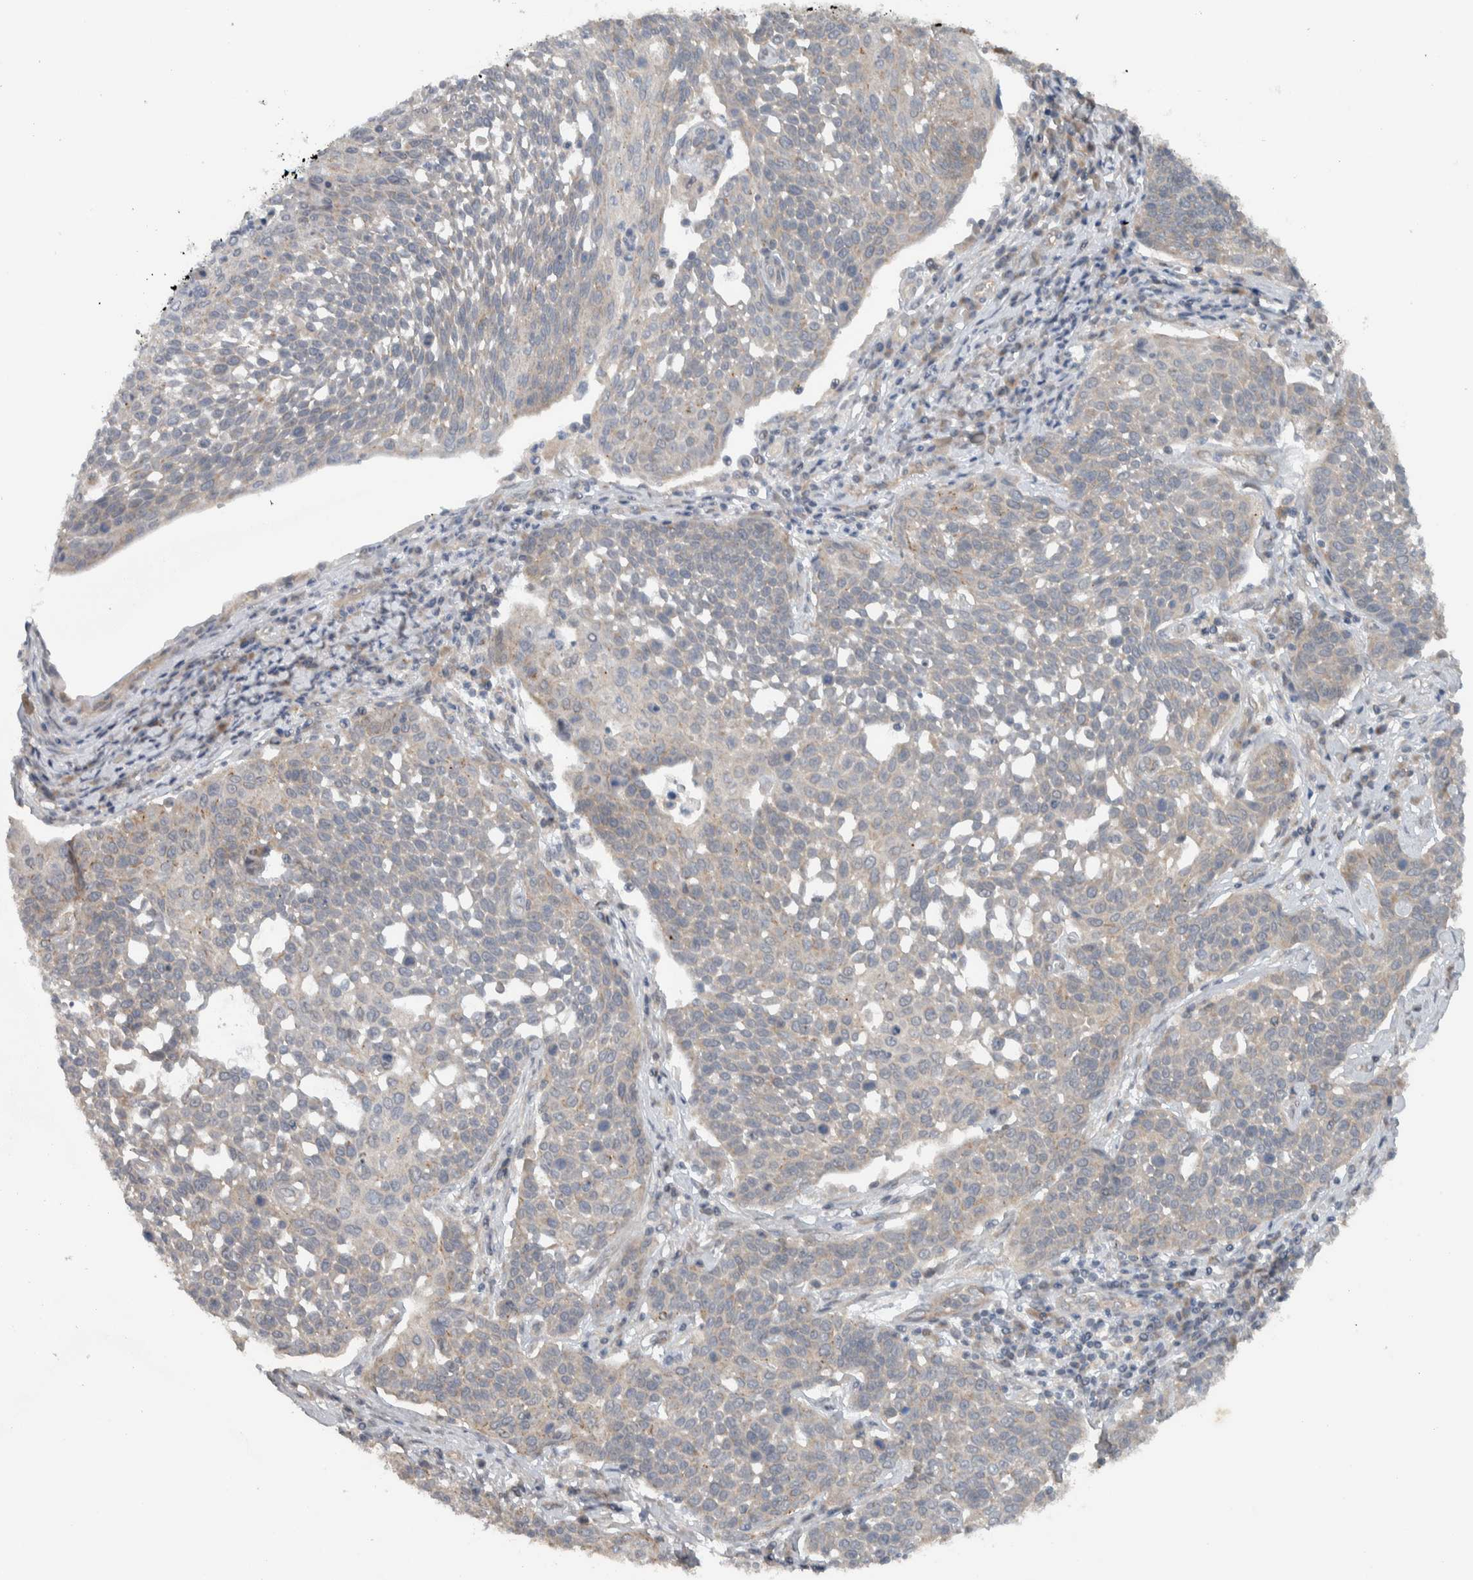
{"staining": {"intensity": "weak", "quantity": "<25%", "location": "cytoplasmic/membranous"}, "tissue": "cervical cancer", "cell_type": "Tumor cells", "image_type": "cancer", "snomed": [{"axis": "morphology", "description": "Squamous cell carcinoma, NOS"}, {"axis": "topography", "description": "Cervix"}], "caption": "Immunohistochemistry histopathology image of cervical cancer stained for a protein (brown), which reveals no positivity in tumor cells.", "gene": "KLHL6", "patient": {"sex": "female", "age": 34}}